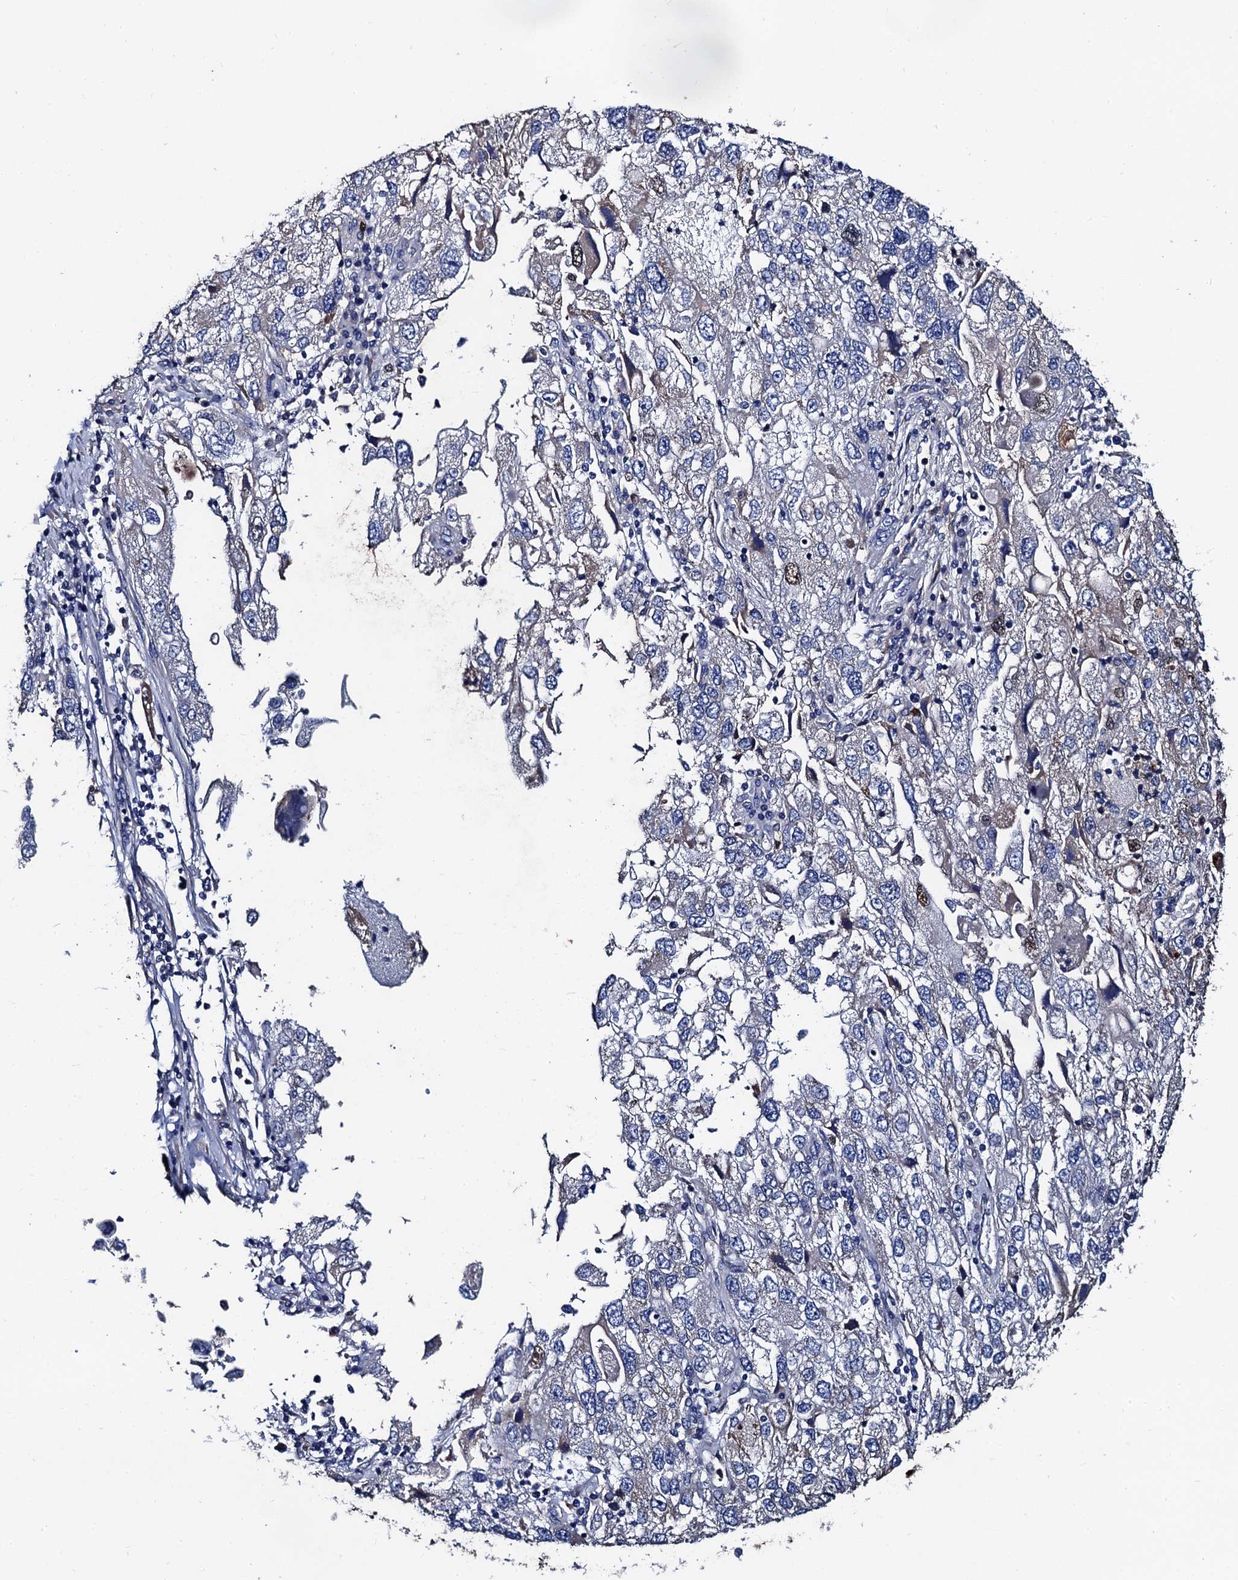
{"staining": {"intensity": "weak", "quantity": "<25%", "location": "cytoplasmic/membranous"}, "tissue": "endometrial cancer", "cell_type": "Tumor cells", "image_type": "cancer", "snomed": [{"axis": "morphology", "description": "Adenocarcinoma, NOS"}, {"axis": "topography", "description": "Endometrium"}], "caption": "IHC of endometrial cancer (adenocarcinoma) shows no expression in tumor cells.", "gene": "FREM3", "patient": {"sex": "female", "age": 49}}